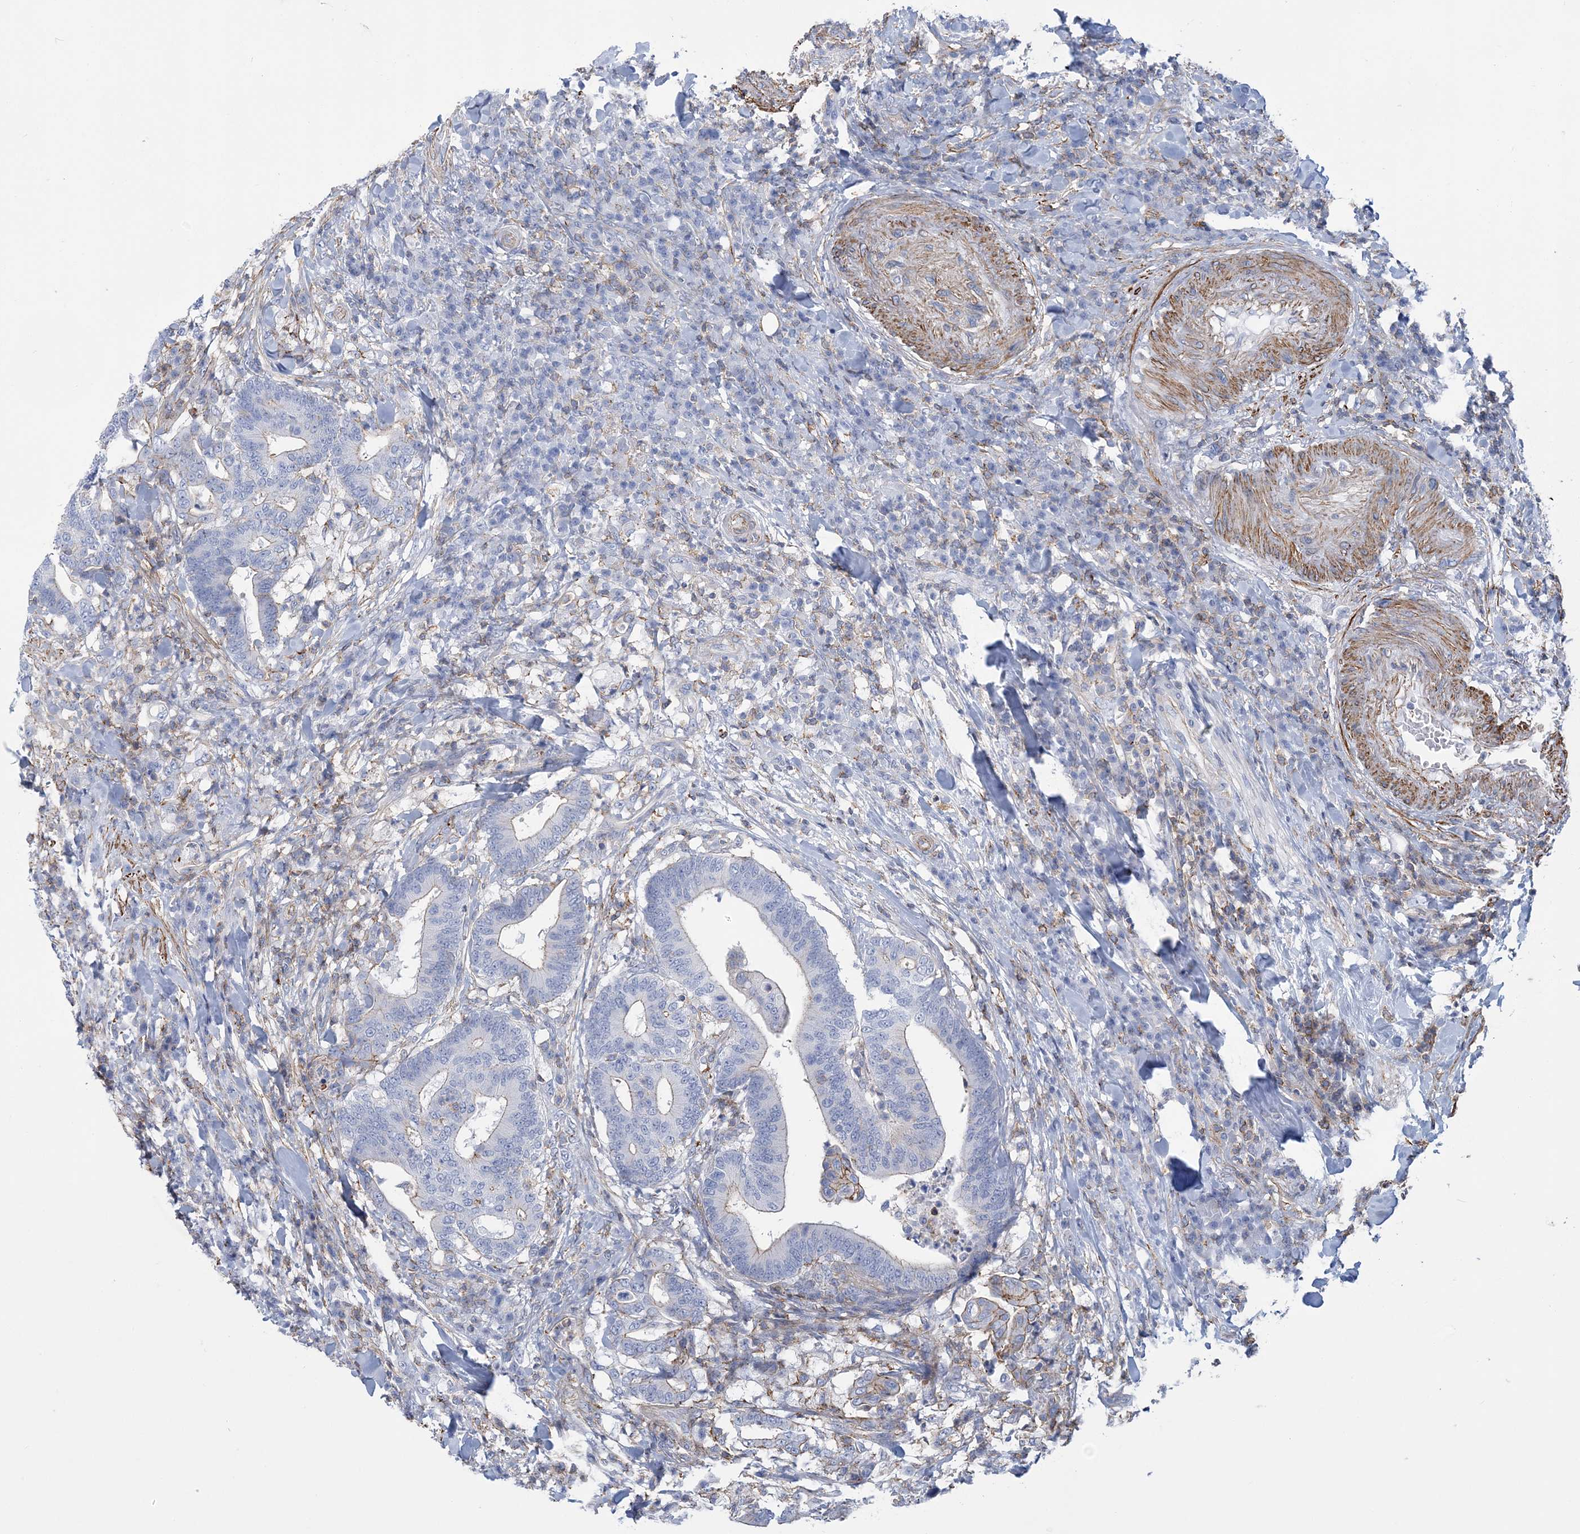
{"staining": {"intensity": "negative", "quantity": "none", "location": "none"}, "tissue": "colorectal cancer", "cell_type": "Tumor cells", "image_type": "cancer", "snomed": [{"axis": "morphology", "description": "Adenocarcinoma, NOS"}, {"axis": "topography", "description": "Colon"}], "caption": "Immunohistochemical staining of human adenocarcinoma (colorectal) demonstrates no significant staining in tumor cells.", "gene": "C11orf21", "patient": {"sex": "female", "age": 66}}